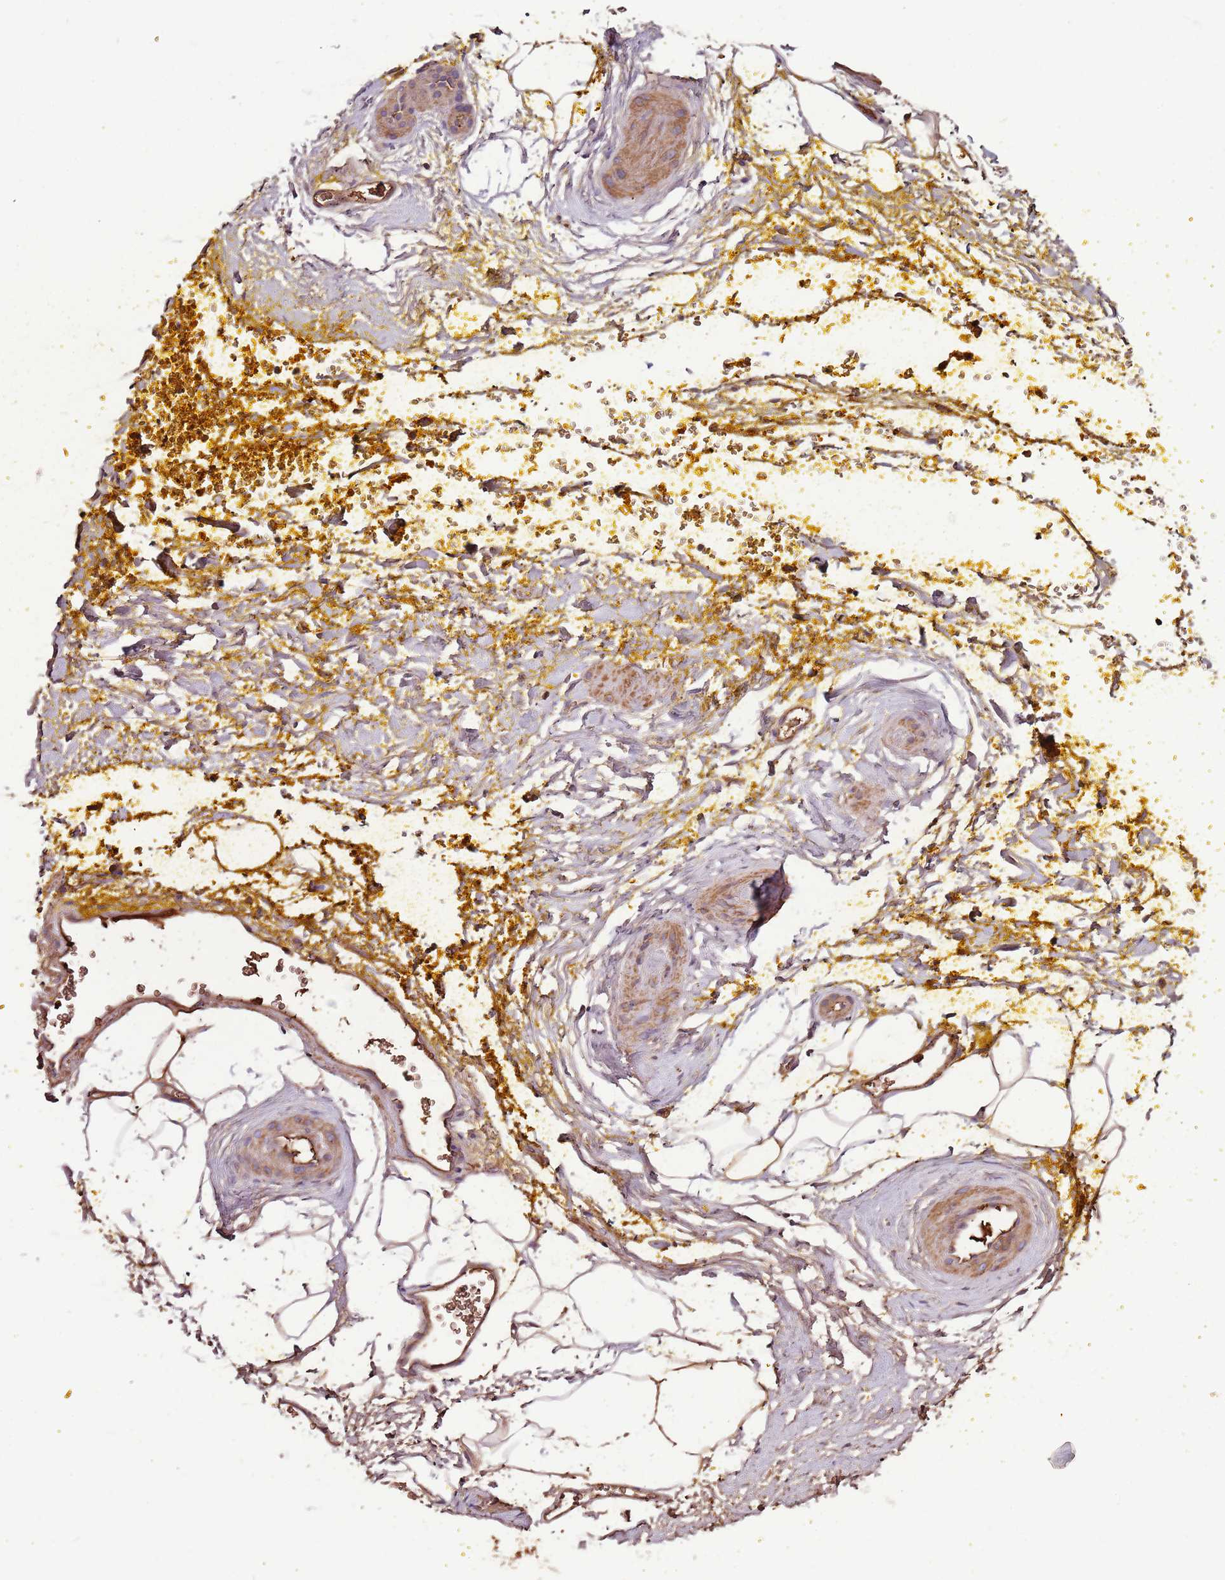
{"staining": {"intensity": "moderate", "quantity": ">75%", "location": "cytoplasmic/membranous"}, "tissue": "adipose tissue", "cell_type": "Adipocytes", "image_type": "normal", "snomed": [{"axis": "morphology", "description": "Normal tissue, NOS"}, {"axis": "morphology", "description": "Adenocarcinoma, Low grade"}, {"axis": "topography", "description": "Prostate"}, {"axis": "topography", "description": "Peripheral nerve tissue"}], "caption": "Immunohistochemistry (DAB) staining of normal human adipose tissue displays moderate cytoplasmic/membranous protein expression in about >75% of adipocytes.", "gene": "DENR", "patient": {"sex": "male", "age": 63}}